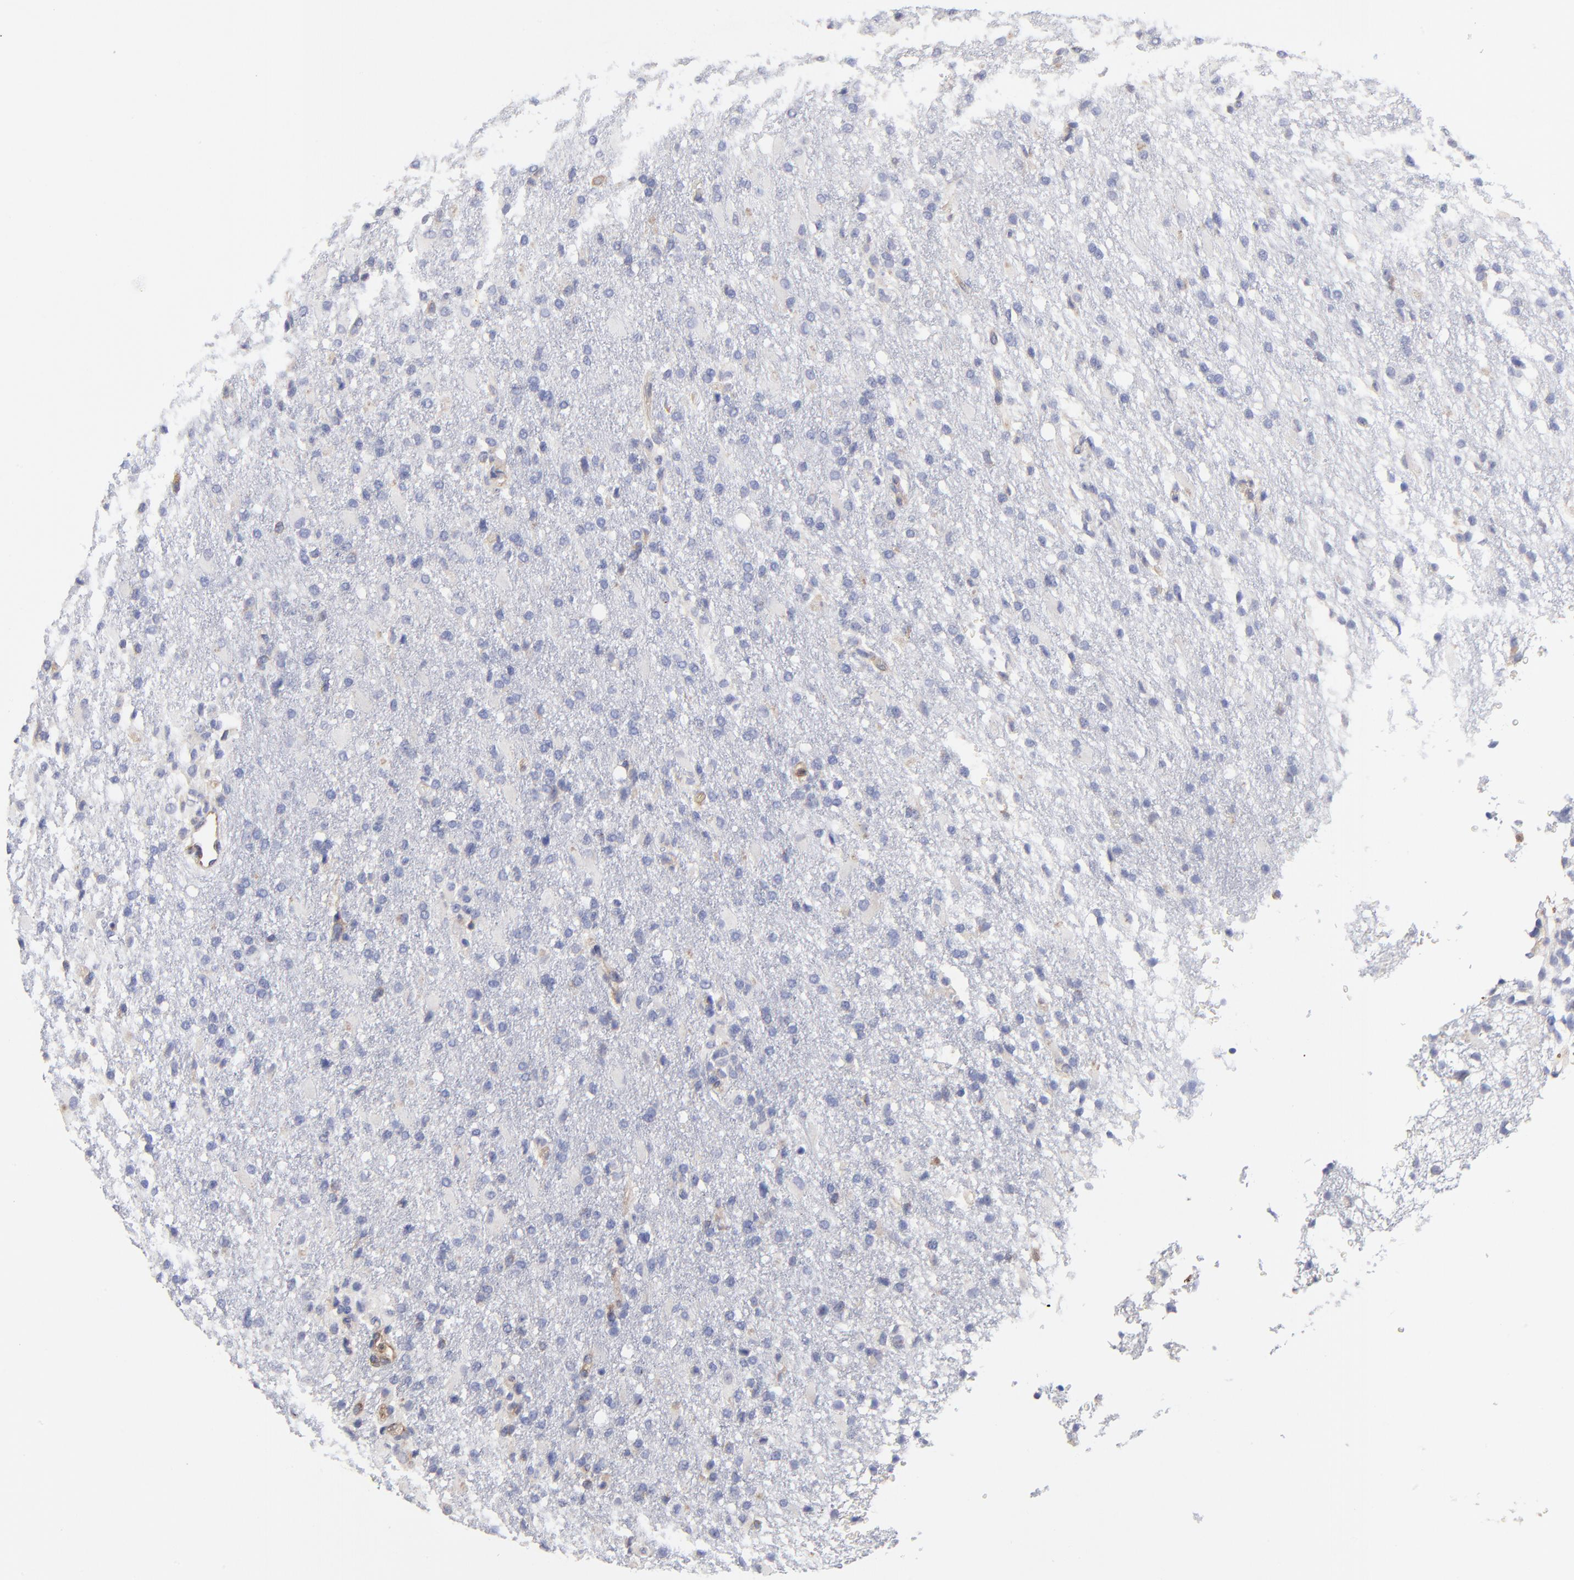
{"staining": {"intensity": "negative", "quantity": "none", "location": "none"}, "tissue": "glioma", "cell_type": "Tumor cells", "image_type": "cancer", "snomed": [{"axis": "morphology", "description": "Glioma, malignant, High grade"}, {"axis": "topography", "description": "Brain"}], "caption": "Micrograph shows no protein staining in tumor cells of glioma tissue.", "gene": "SULF2", "patient": {"sex": "male", "age": 68}}